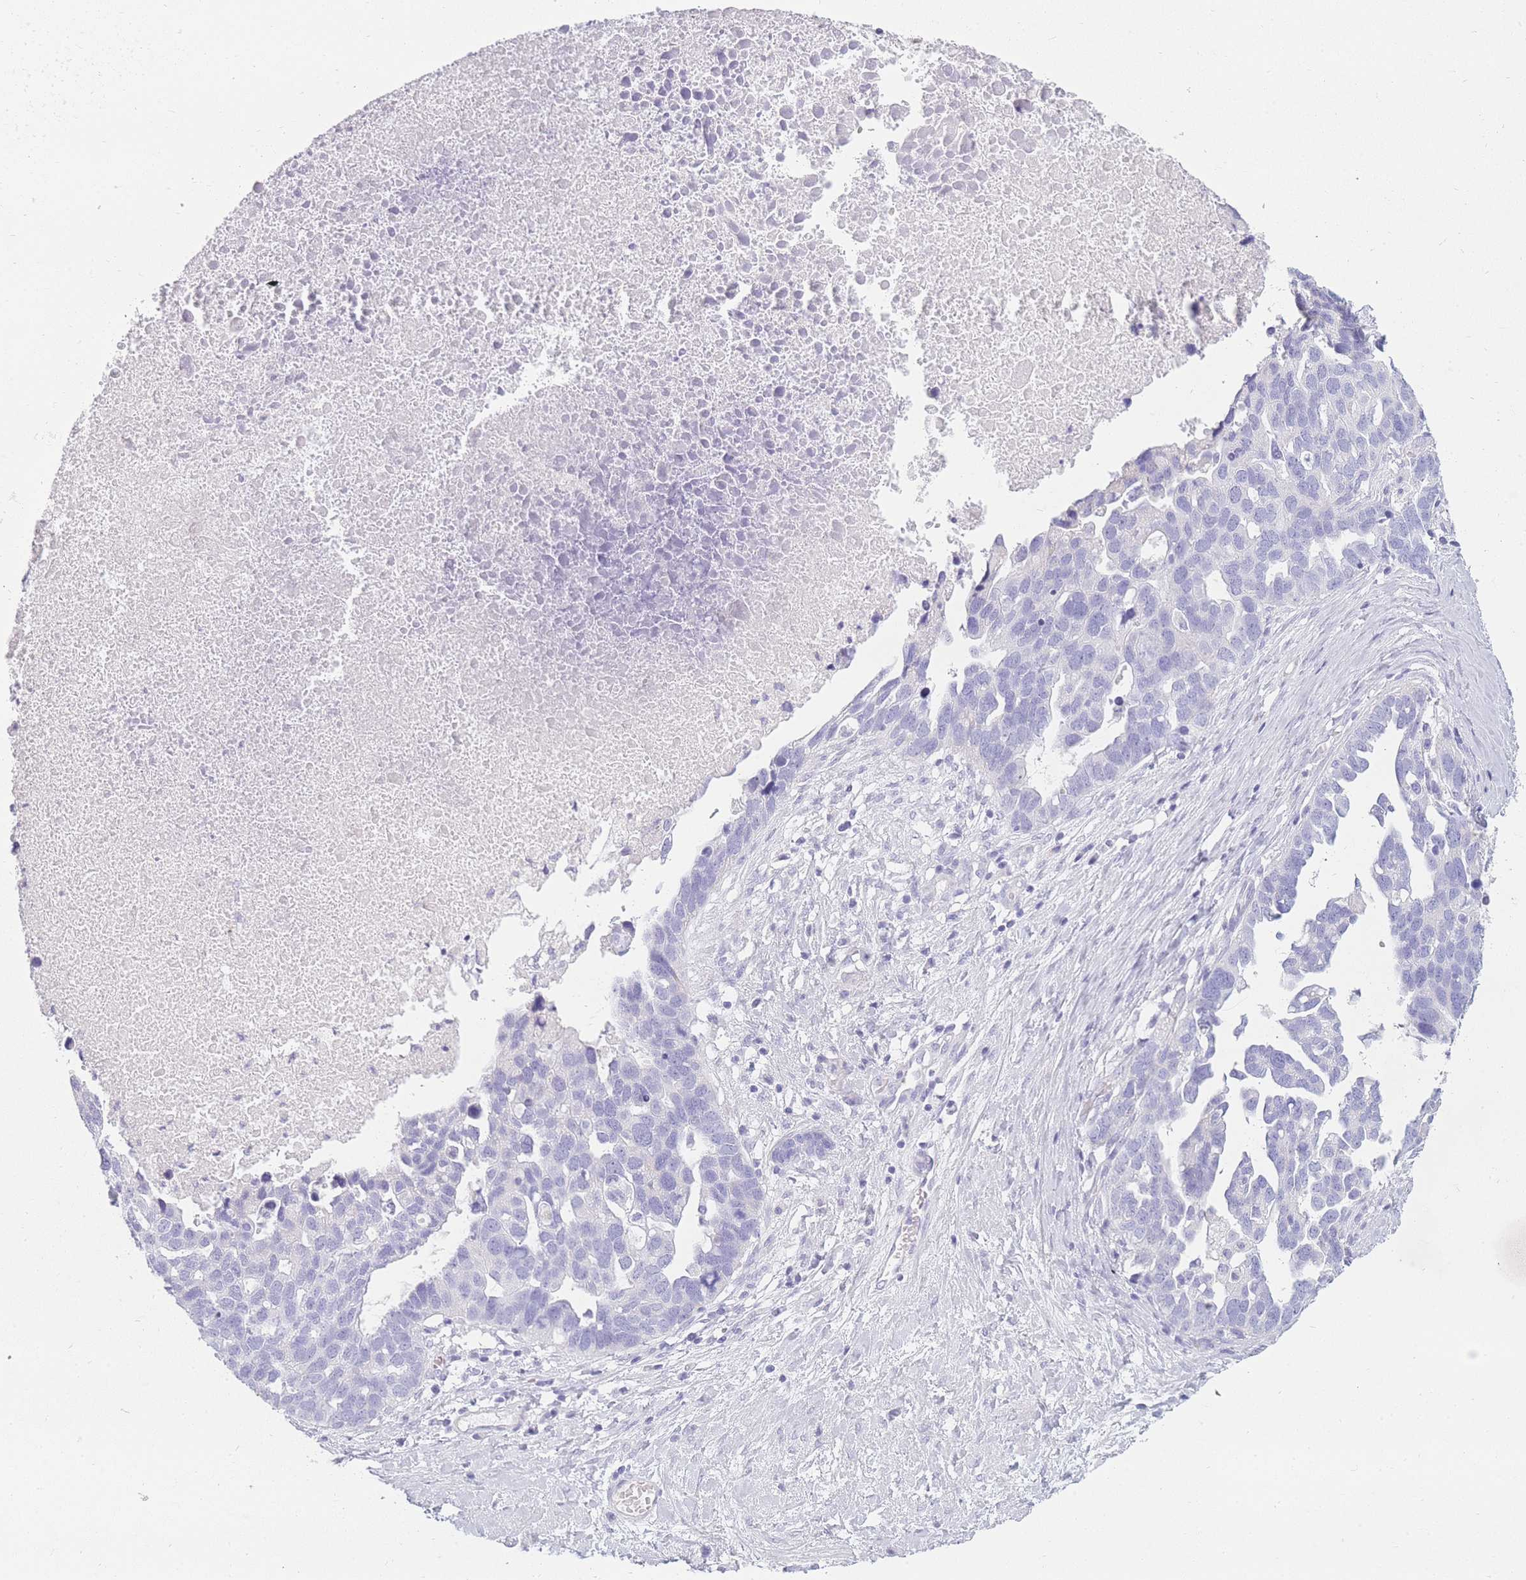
{"staining": {"intensity": "negative", "quantity": "none", "location": "none"}, "tissue": "ovarian cancer", "cell_type": "Tumor cells", "image_type": "cancer", "snomed": [{"axis": "morphology", "description": "Cystadenocarcinoma, serous, NOS"}, {"axis": "topography", "description": "Ovary"}], "caption": "Tumor cells are negative for brown protein staining in ovarian serous cystadenocarcinoma.", "gene": "UPK1A", "patient": {"sex": "female", "age": 54}}